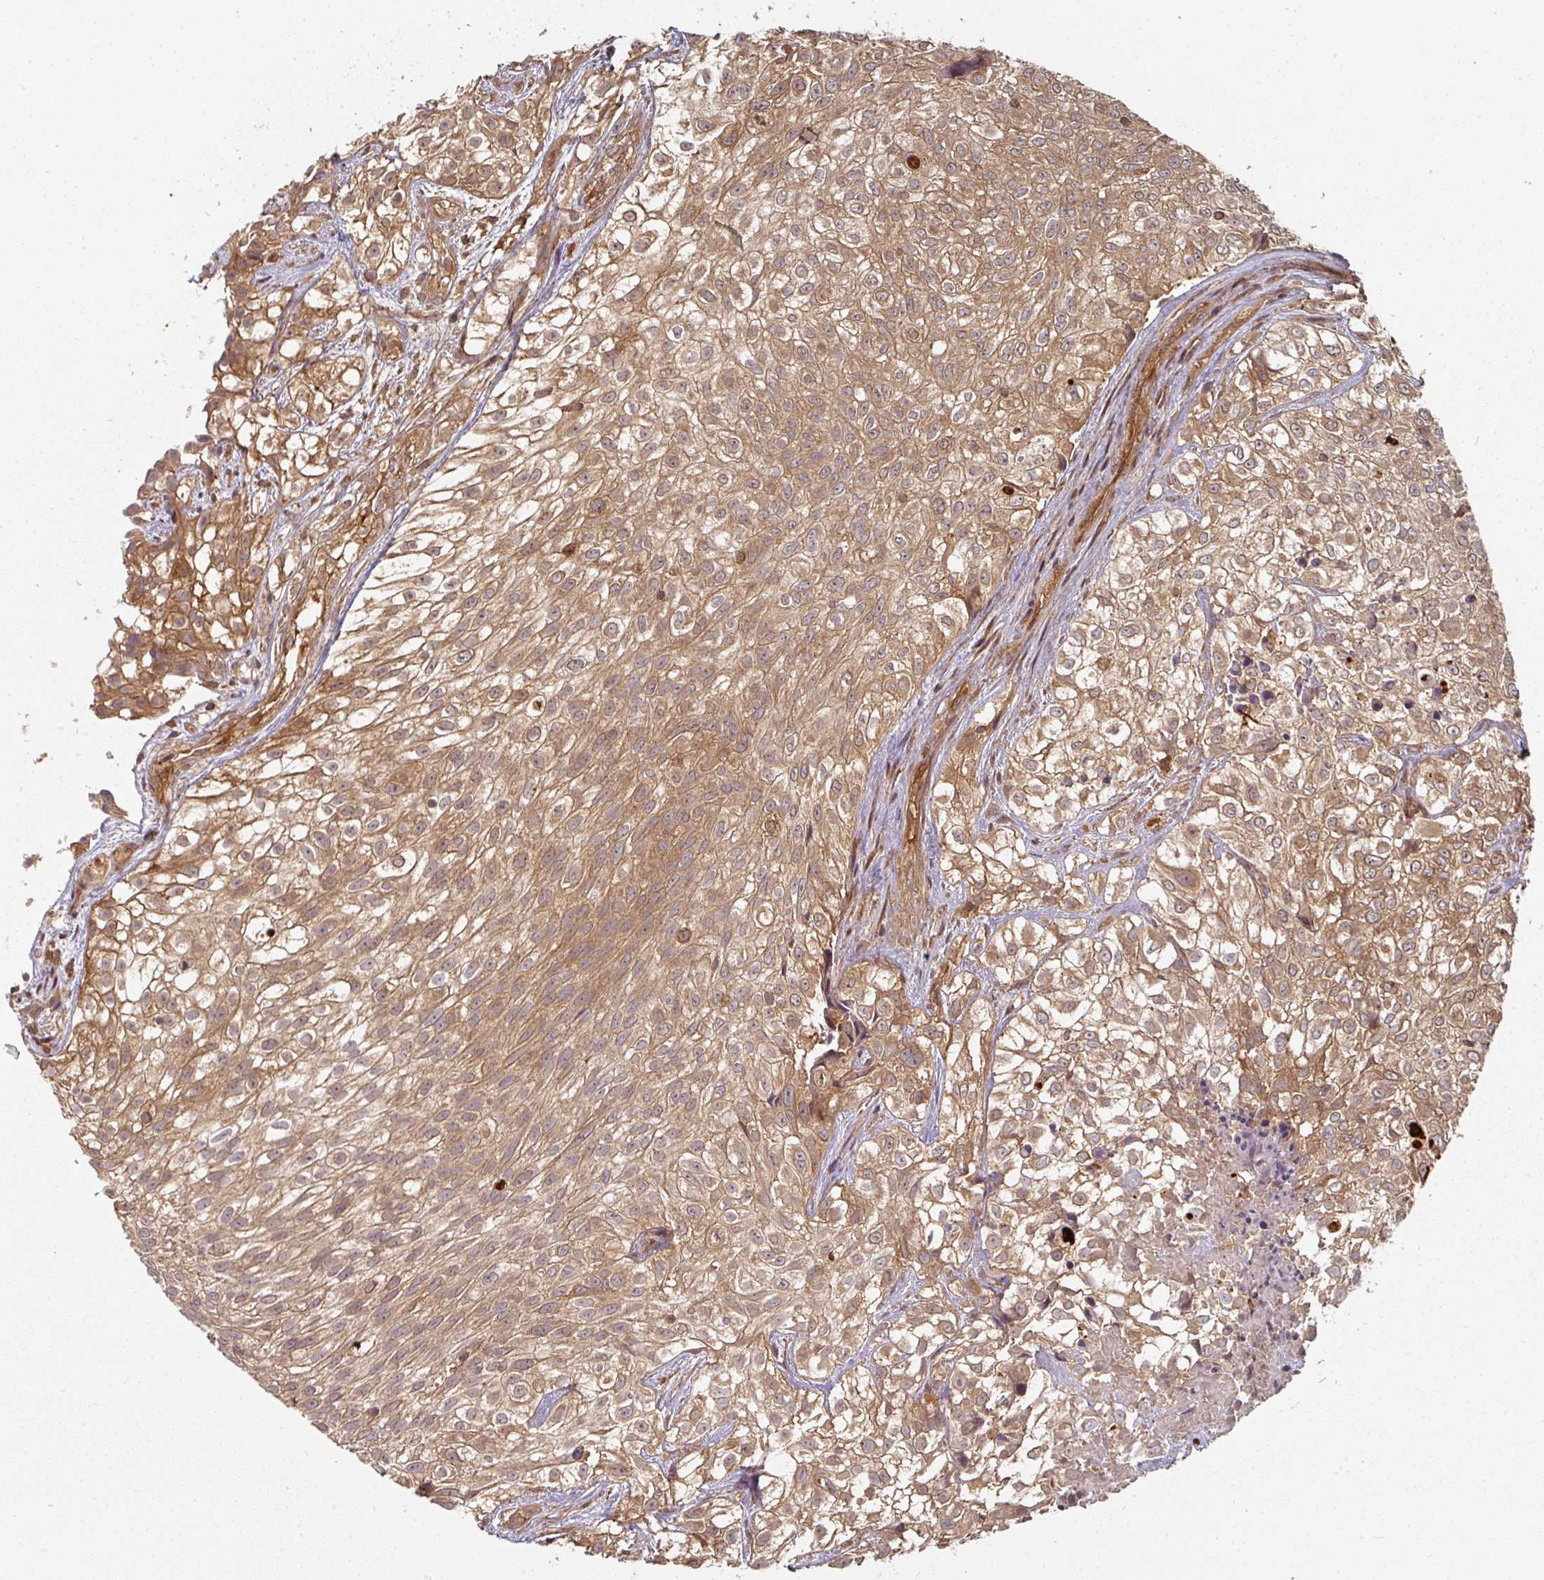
{"staining": {"intensity": "moderate", "quantity": ">75%", "location": "cytoplasmic/membranous"}, "tissue": "urothelial cancer", "cell_type": "Tumor cells", "image_type": "cancer", "snomed": [{"axis": "morphology", "description": "Urothelial carcinoma, High grade"}, {"axis": "topography", "description": "Urinary bladder"}], "caption": "High-grade urothelial carcinoma stained for a protein exhibits moderate cytoplasmic/membranous positivity in tumor cells.", "gene": "EIF4EBP2", "patient": {"sex": "male", "age": 56}}